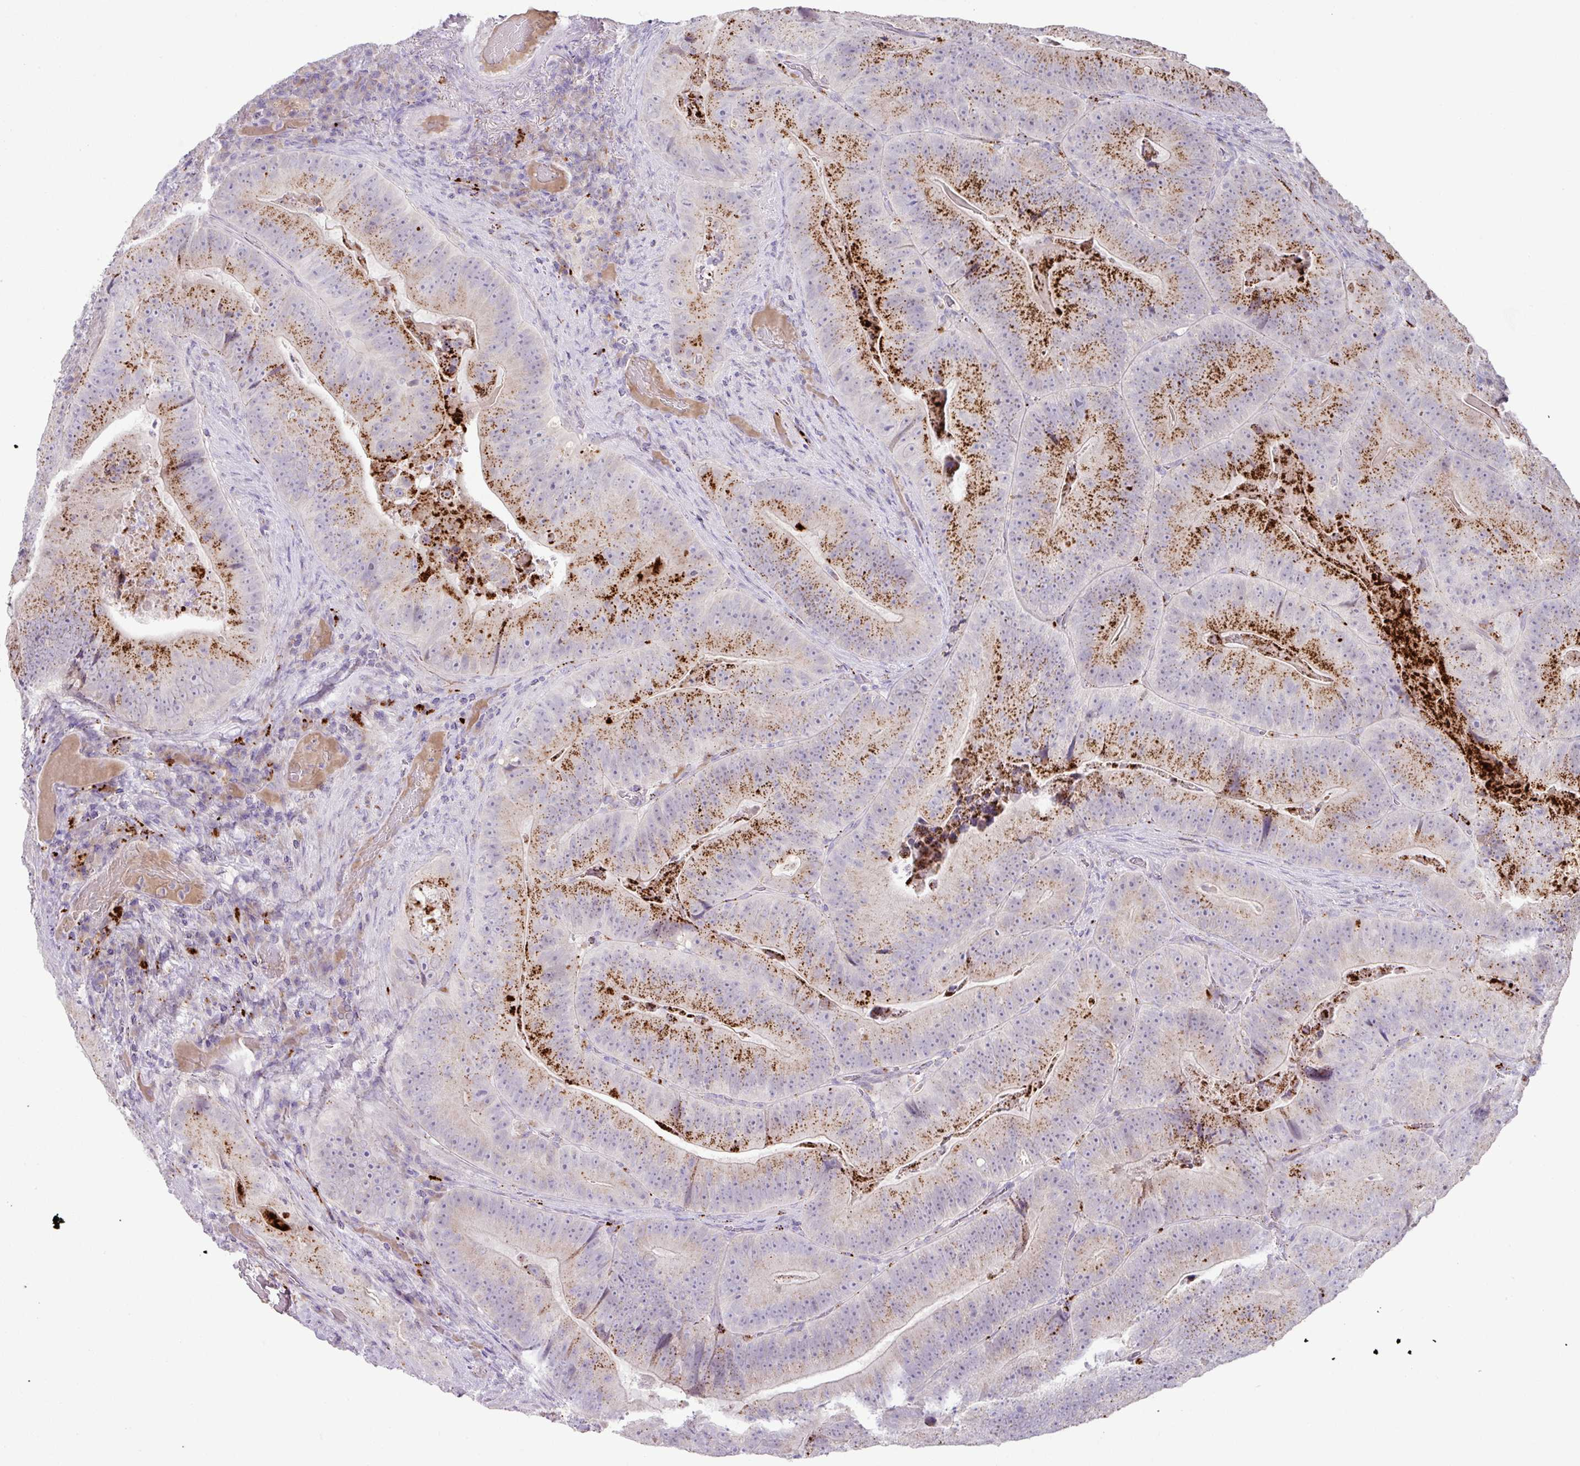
{"staining": {"intensity": "moderate", "quantity": "25%-75%", "location": "cytoplasmic/membranous"}, "tissue": "colorectal cancer", "cell_type": "Tumor cells", "image_type": "cancer", "snomed": [{"axis": "morphology", "description": "Adenocarcinoma, NOS"}, {"axis": "topography", "description": "Colon"}], "caption": "Adenocarcinoma (colorectal) stained for a protein (brown) demonstrates moderate cytoplasmic/membranous positive expression in about 25%-75% of tumor cells.", "gene": "PLEKHH3", "patient": {"sex": "female", "age": 86}}